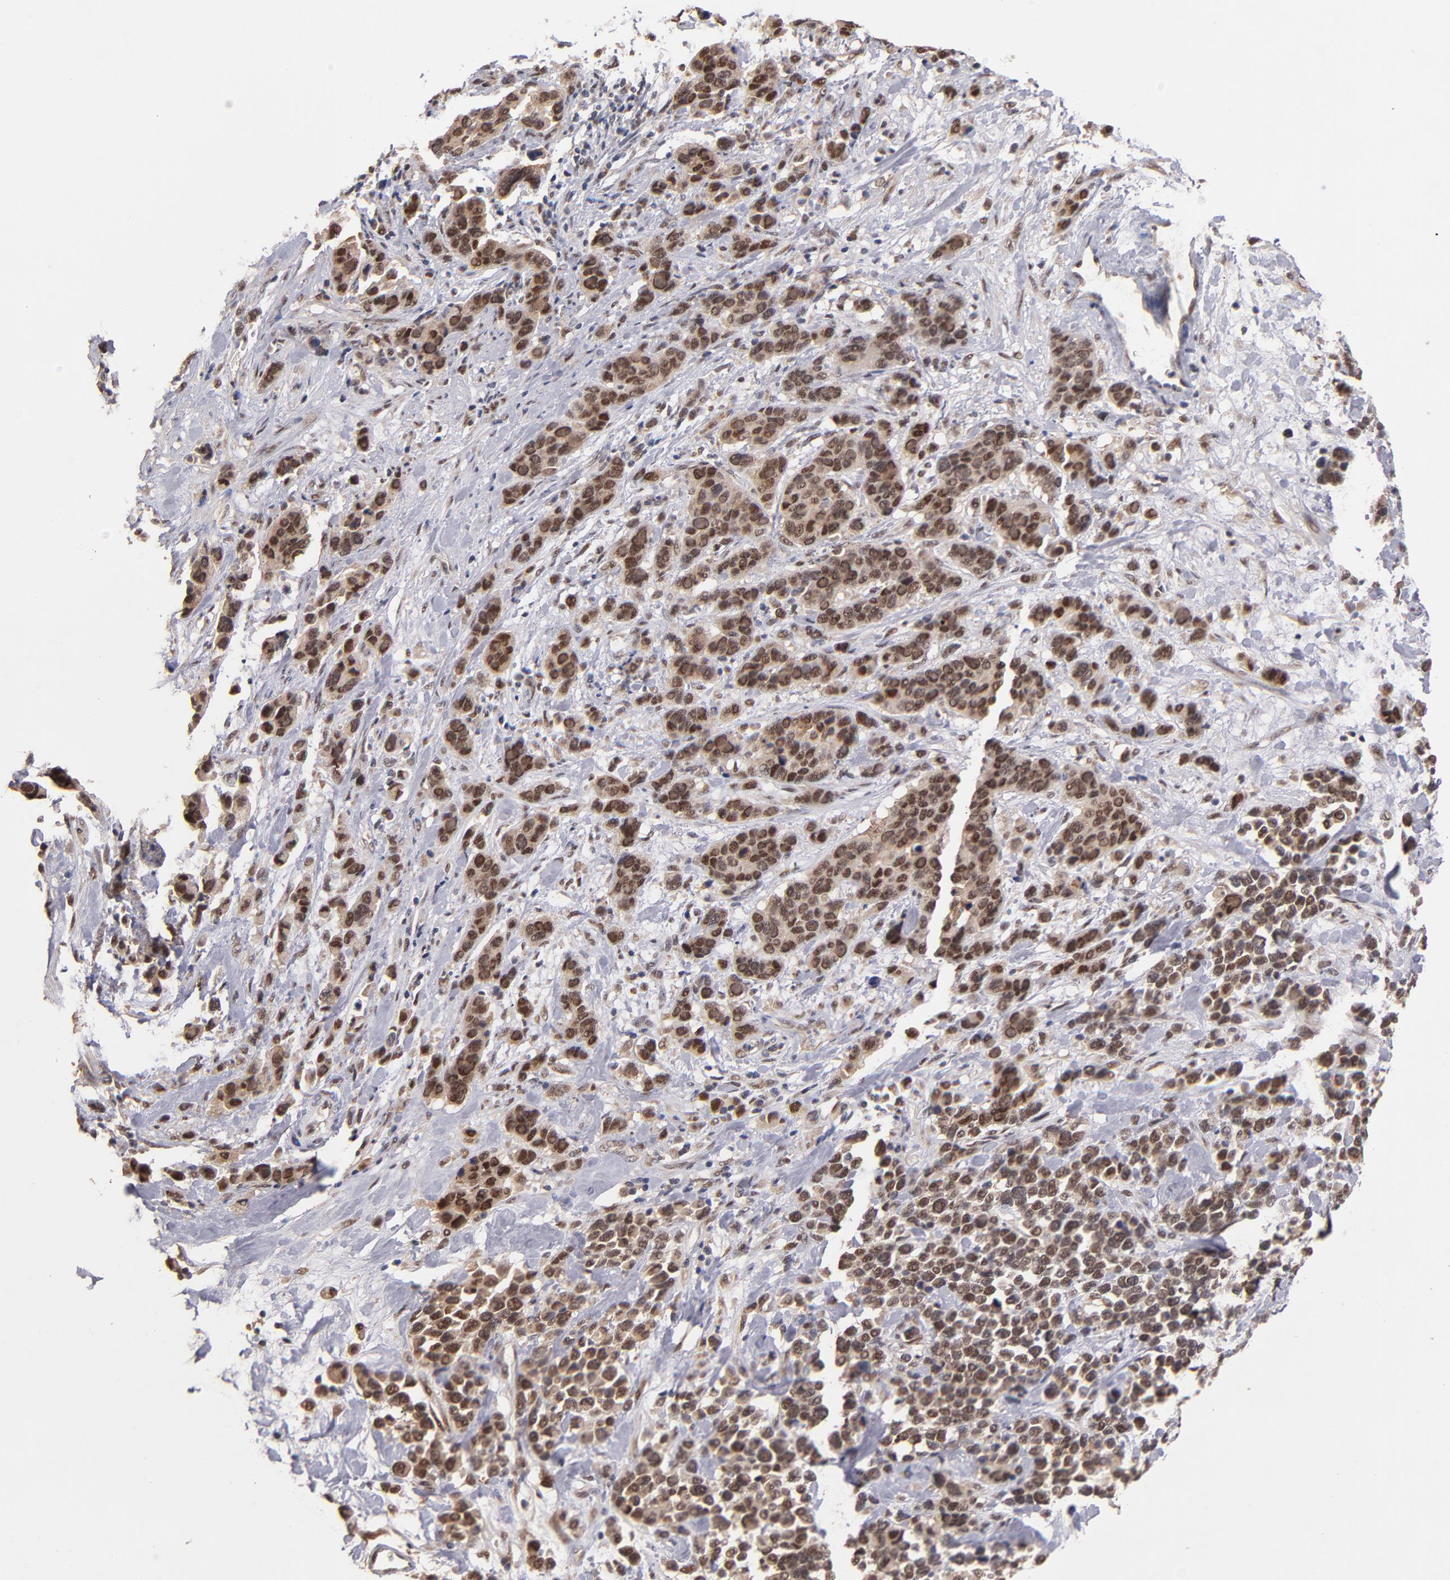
{"staining": {"intensity": "moderate", "quantity": ">75%", "location": "cytoplasmic/membranous,nuclear"}, "tissue": "stomach cancer", "cell_type": "Tumor cells", "image_type": "cancer", "snomed": [{"axis": "morphology", "description": "Adenocarcinoma, NOS"}, {"axis": "topography", "description": "Stomach, upper"}], "caption": "The image demonstrates staining of stomach adenocarcinoma, revealing moderate cytoplasmic/membranous and nuclear protein staining (brown color) within tumor cells.", "gene": "EAPP", "patient": {"sex": "male", "age": 71}}